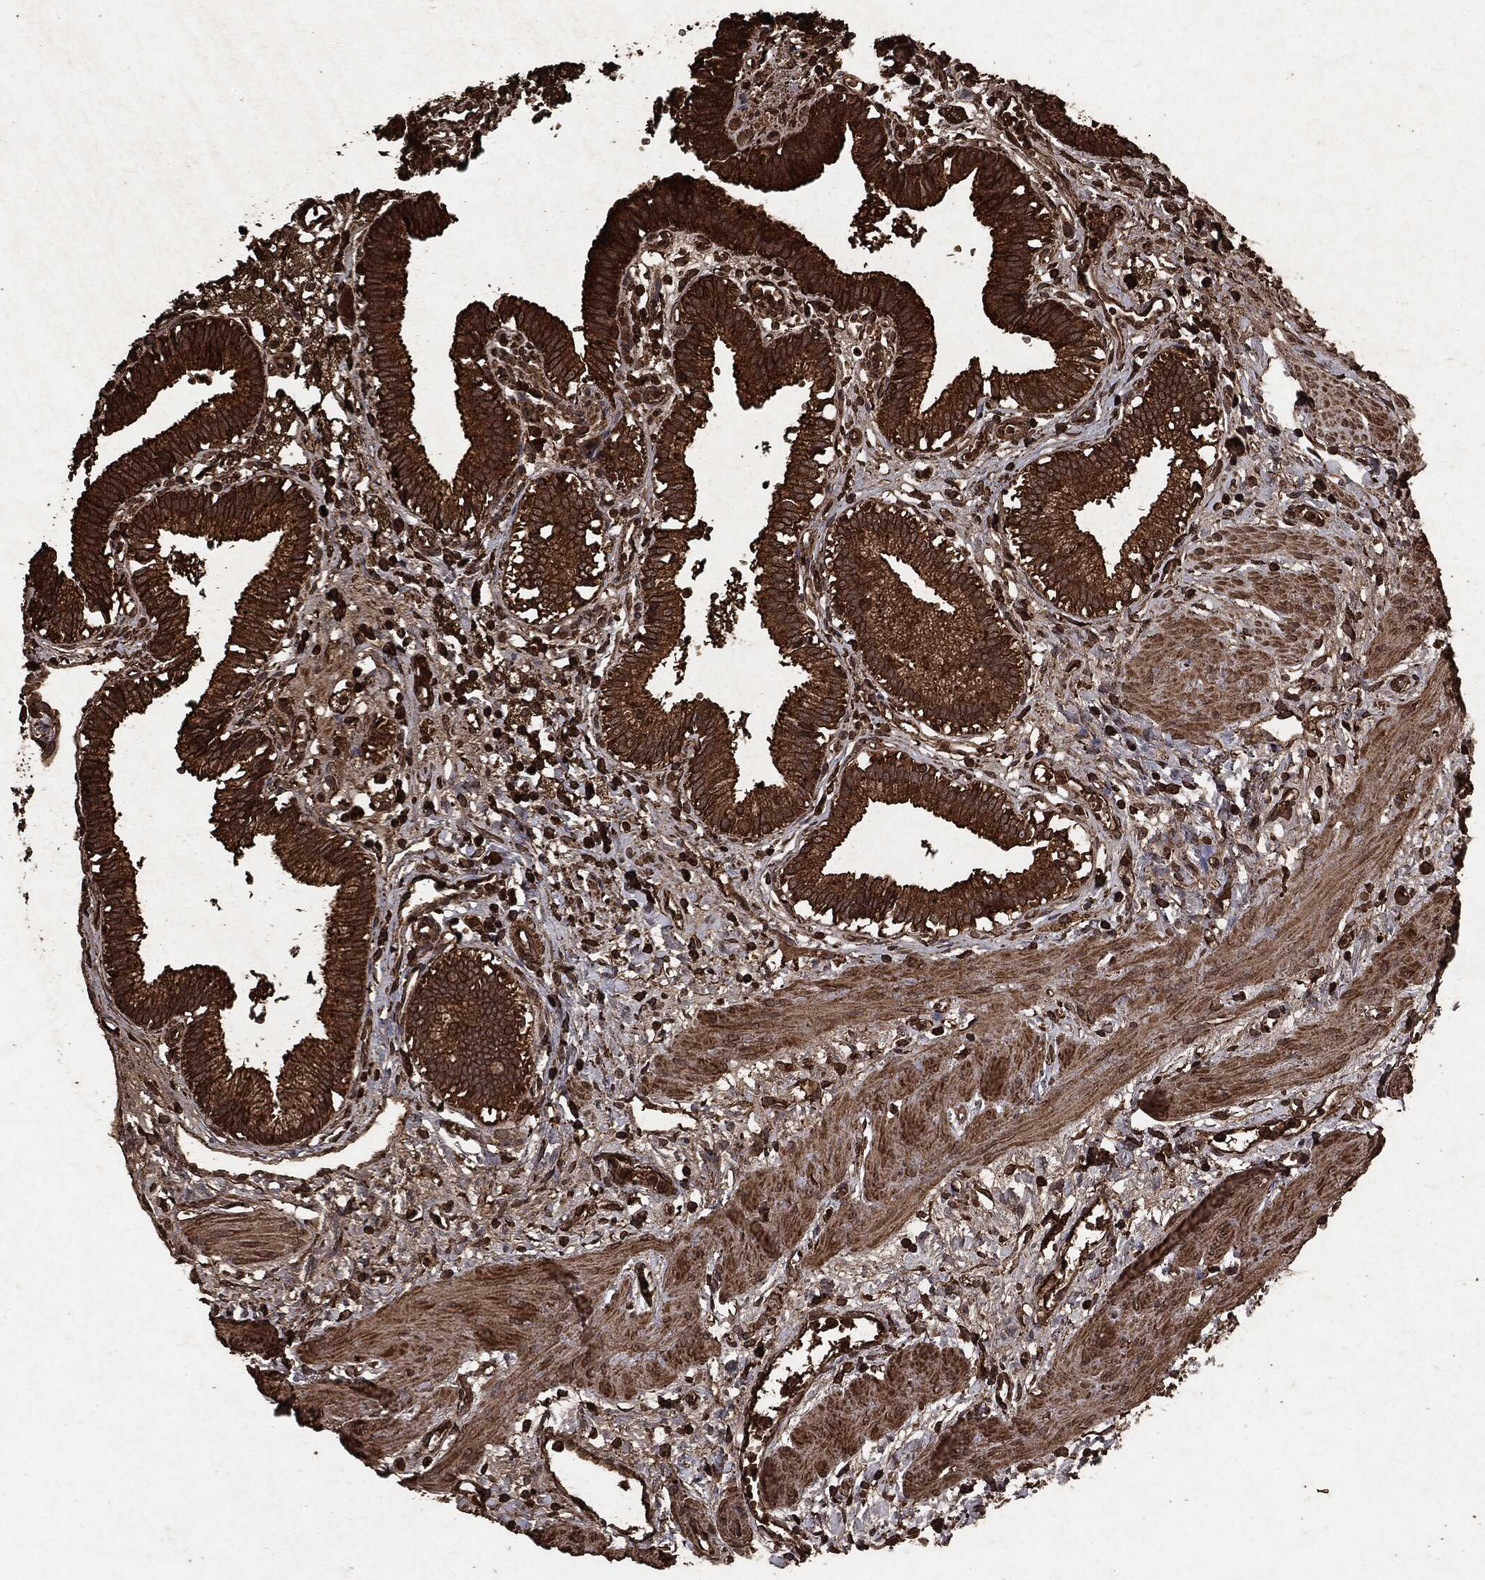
{"staining": {"intensity": "strong", "quantity": ">75%", "location": "cytoplasmic/membranous"}, "tissue": "gallbladder", "cell_type": "Glandular cells", "image_type": "normal", "snomed": [{"axis": "morphology", "description": "Normal tissue, NOS"}, {"axis": "topography", "description": "Gallbladder"}], "caption": "Immunohistochemical staining of normal human gallbladder displays high levels of strong cytoplasmic/membranous staining in approximately >75% of glandular cells. (brown staining indicates protein expression, while blue staining denotes nuclei).", "gene": "ARAF", "patient": {"sex": "female", "age": 24}}